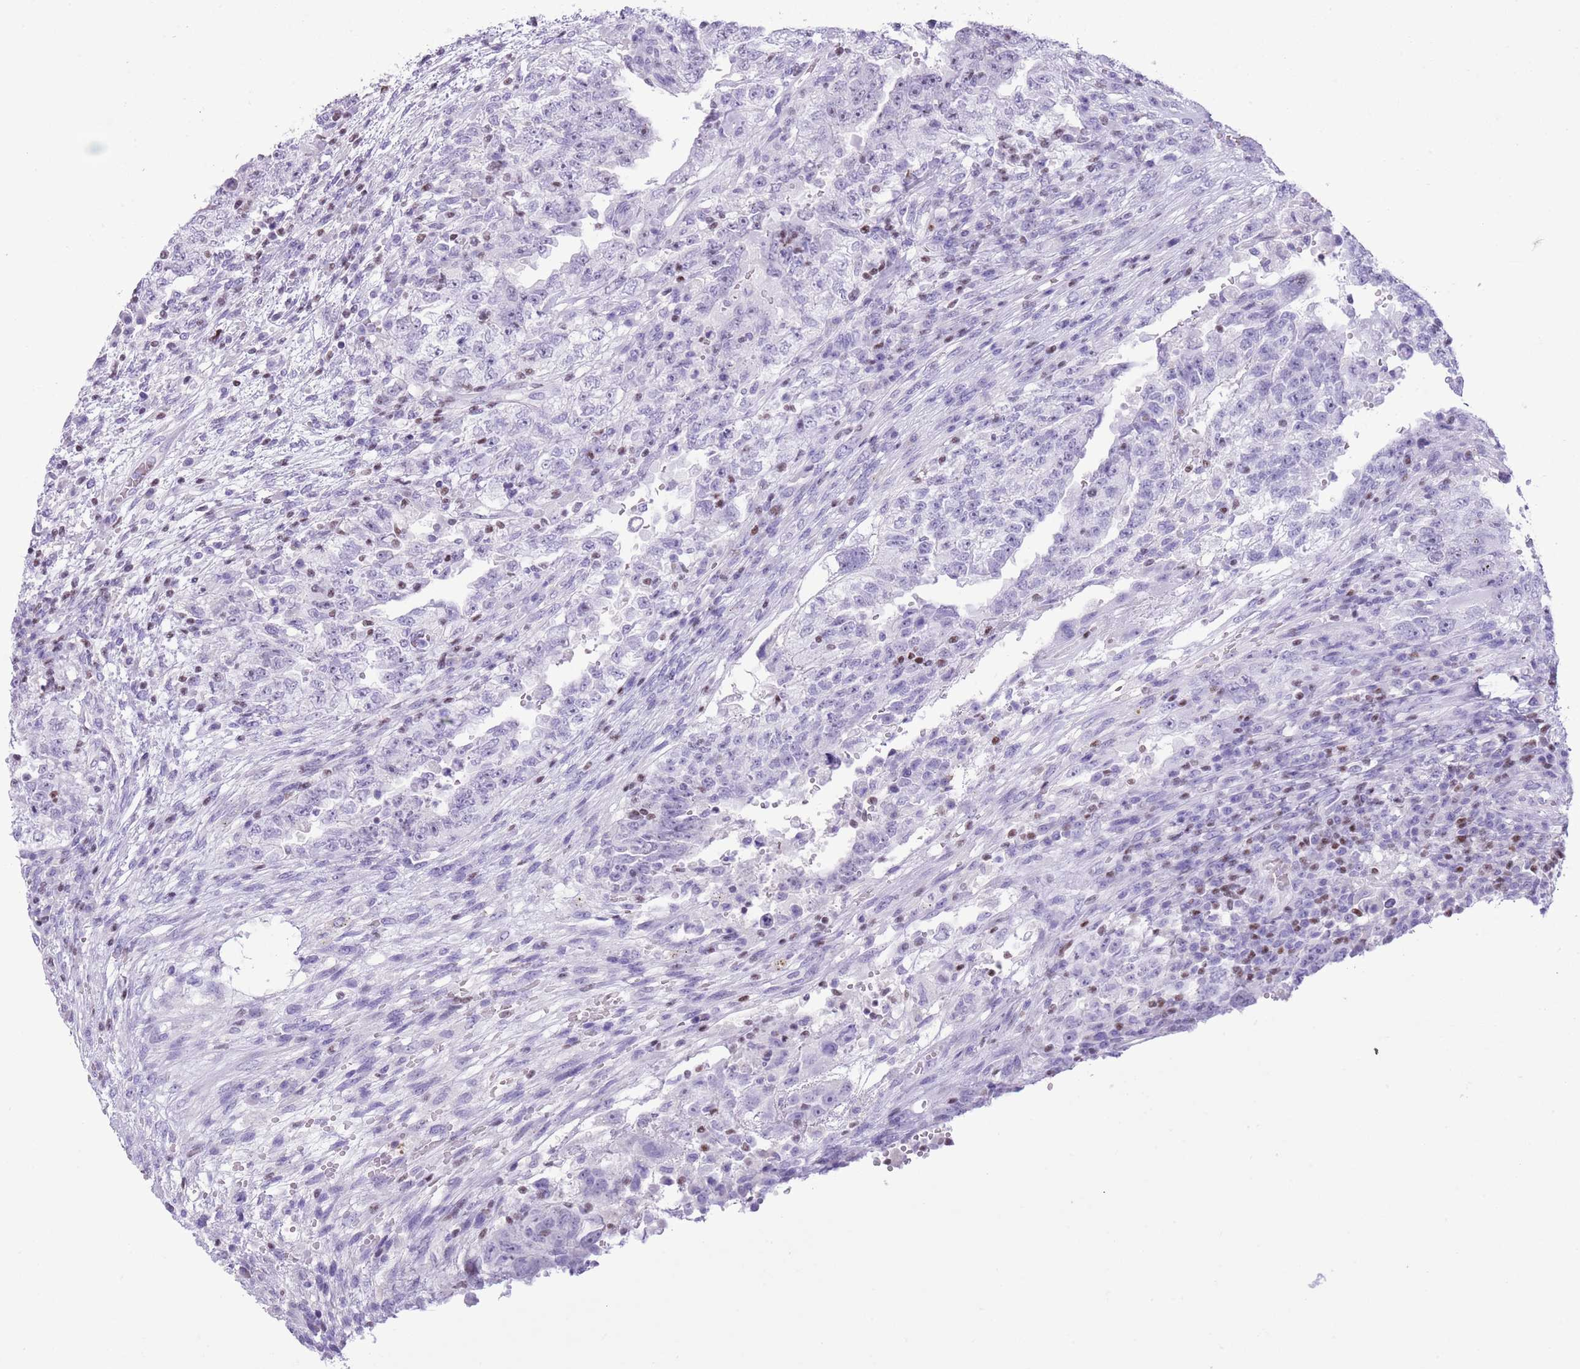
{"staining": {"intensity": "negative", "quantity": "none", "location": "none"}, "tissue": "testis cancer", "cell_type": "Tumor cells", "image_type": "cancer", "snomed": [{"axis": "morphology", "description": "Carcinoma, Embryonal, NOS"}, {"axis": "topography", "description": "Testis"}], "caption": "High magnification brightfield microscopy of embryonal carcinoma (testis) stained with DAB (brown) and counterstained with hematoxylin (blue): tumor cells show no significant staining.", "gene": "BCL11B", "patient": {"sex": "male", "age": 26}}